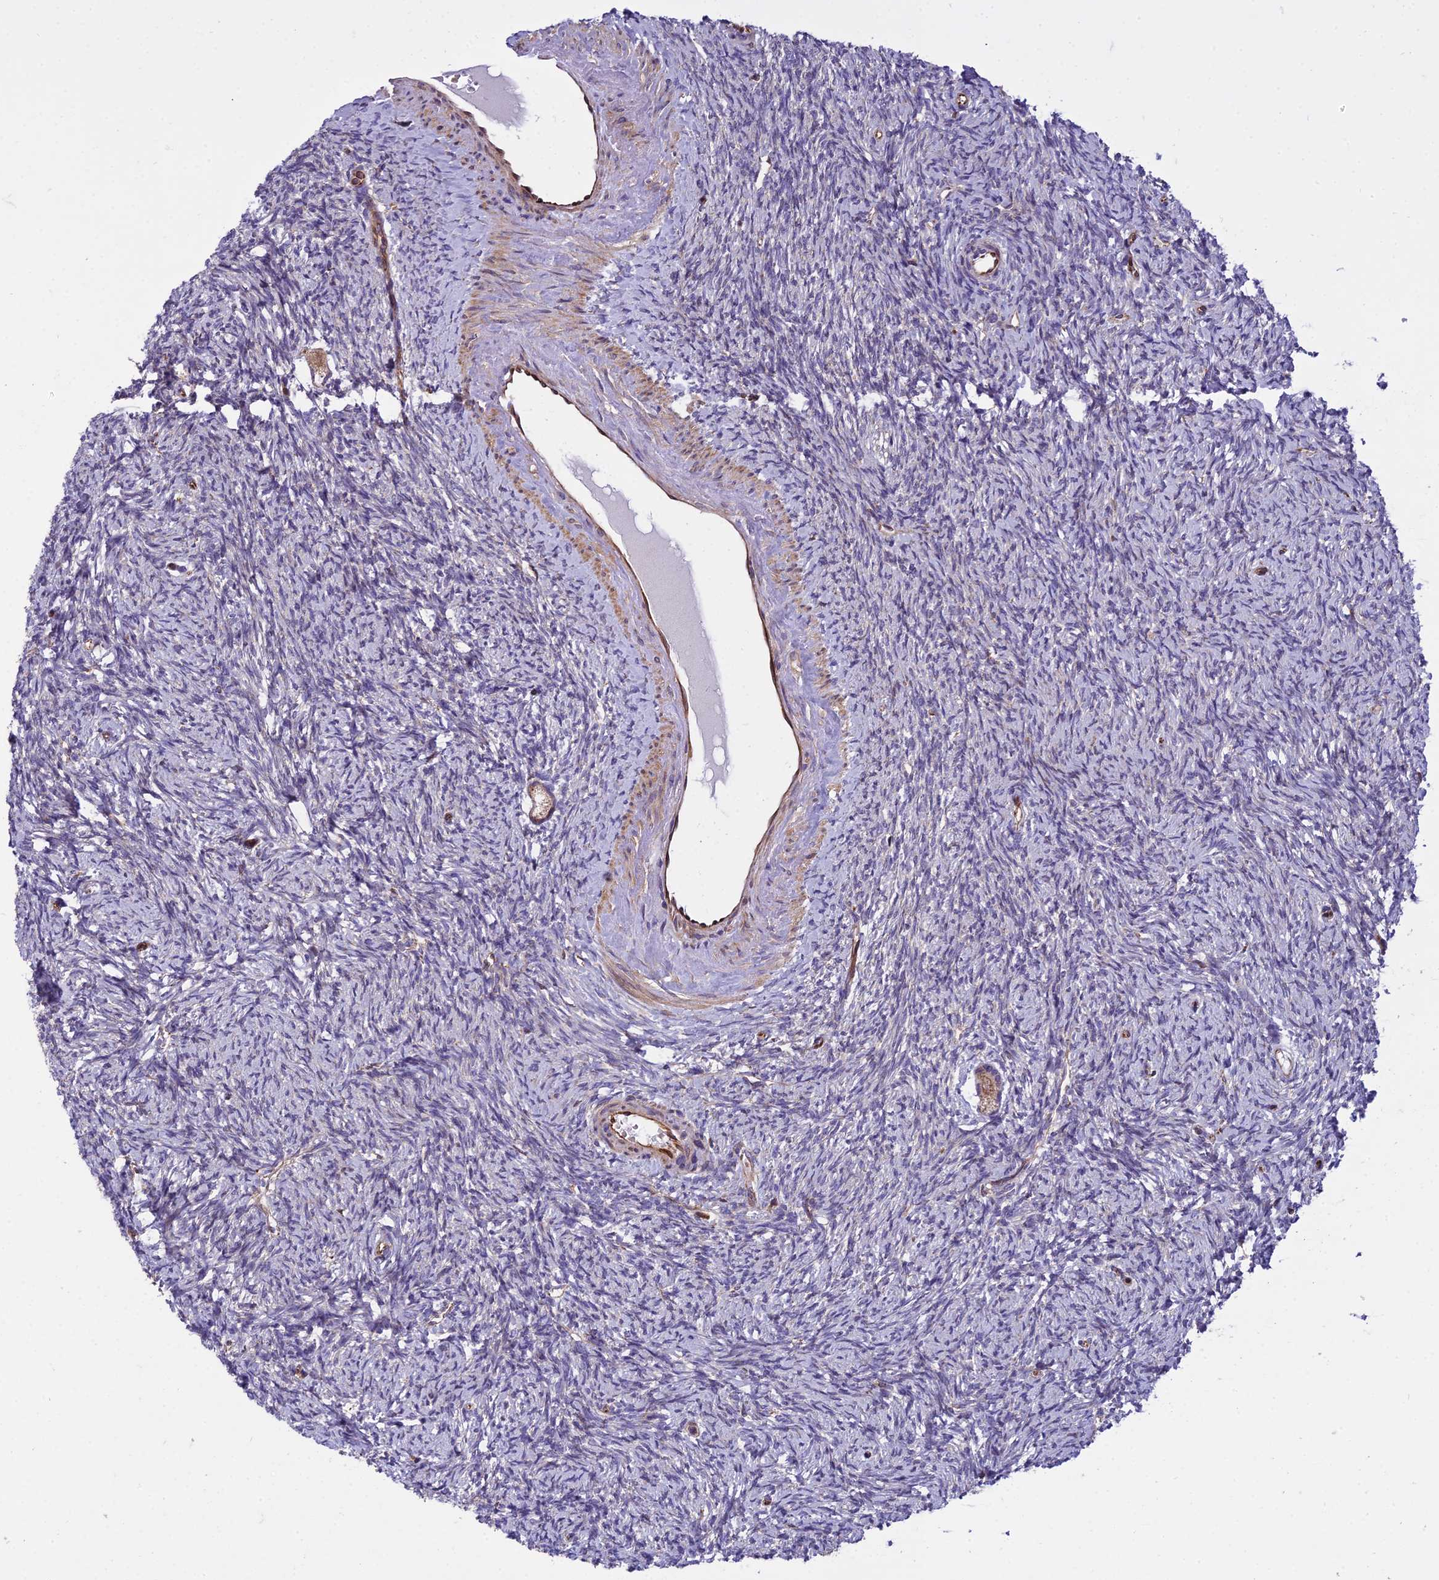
{"staining": {"intensity": "moderate", "quantity": ">75%", "location": "cytoplasmic/membranous"}, "tissue": "ovary", "cell_type": "Follicle cells", "image_type": "normal", "snomed": [{"axis": "morphology", "description": "Normal tissue, NOS"}, {"axis": "morphology", "description": "Cyst, NOS"}, {"axis": "topography", "description": "Ovary"}], "caption": "A high-resolution histopathology image shows immunohistochemistry (IHC) staining of normal ovary, which reveals moderate cytoplasmic/membranous staining in approximately >75% of follicle cells.", "gene": "GIMAP1", "patient": {"sex": "female", "age": 33}}